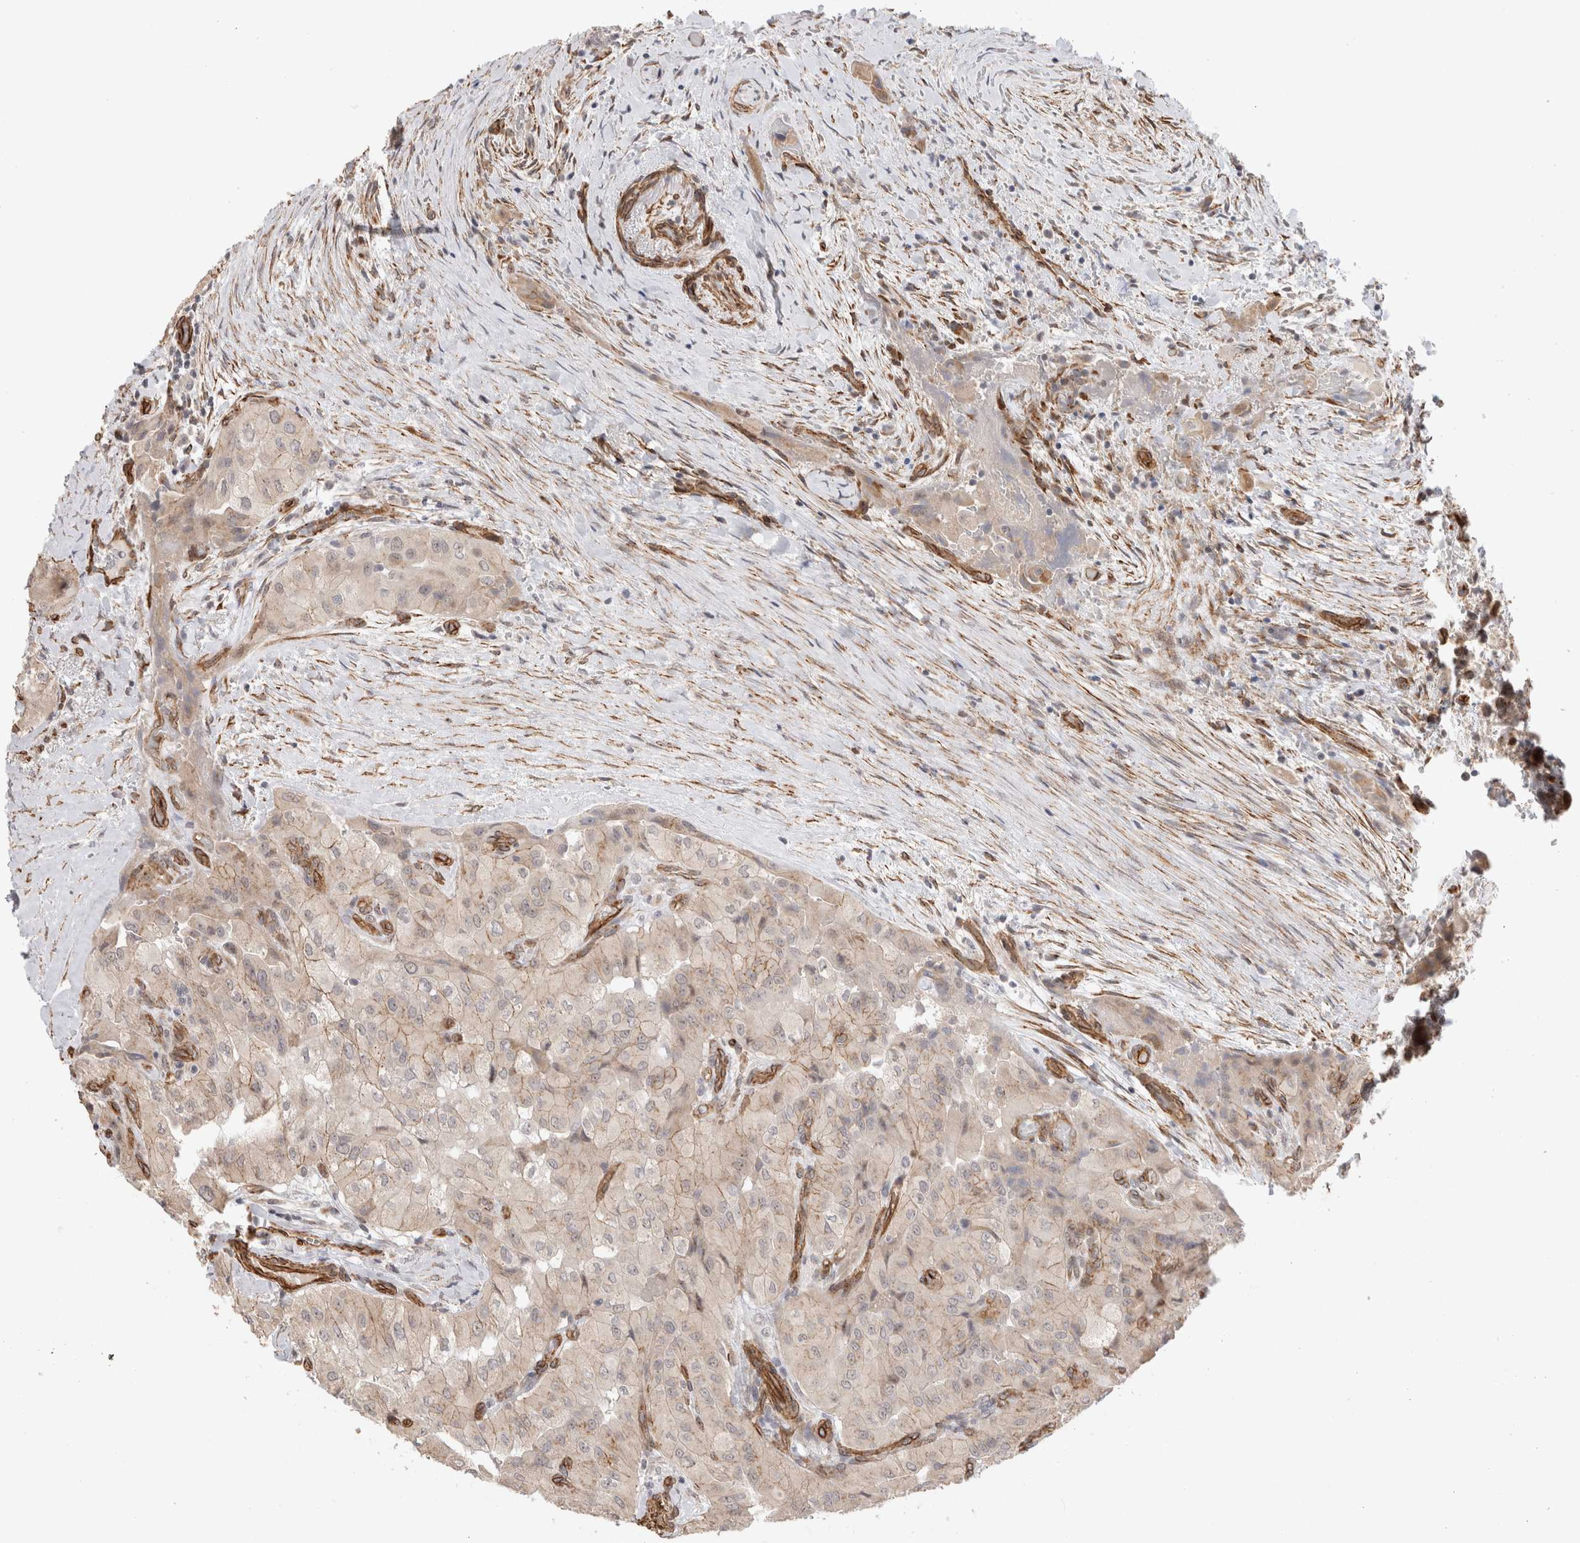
{"staining": {"intensity": "weak", "quantity": "25%-75%", "location": "cytoplasmic/membranous"}, "tissue": "thyroid cancer", "cell_type": "Tumor cells", "image_type": "cancer", "snomed": [{"axis": "morphology", "description": "Papillary adenocarcinoma, NOS"}, {"axis": "topography", "description": "Thyroid gland"}], "caption": "This is an image of immunohistochemistry (IHC) staining of thyroid papillary adenocarcinoma, which shows weak positivity in the cytoplasmic/membranous of tumor cells.", "gene": "CAAP1", "patient": {"sex": "female", "age": 59}}